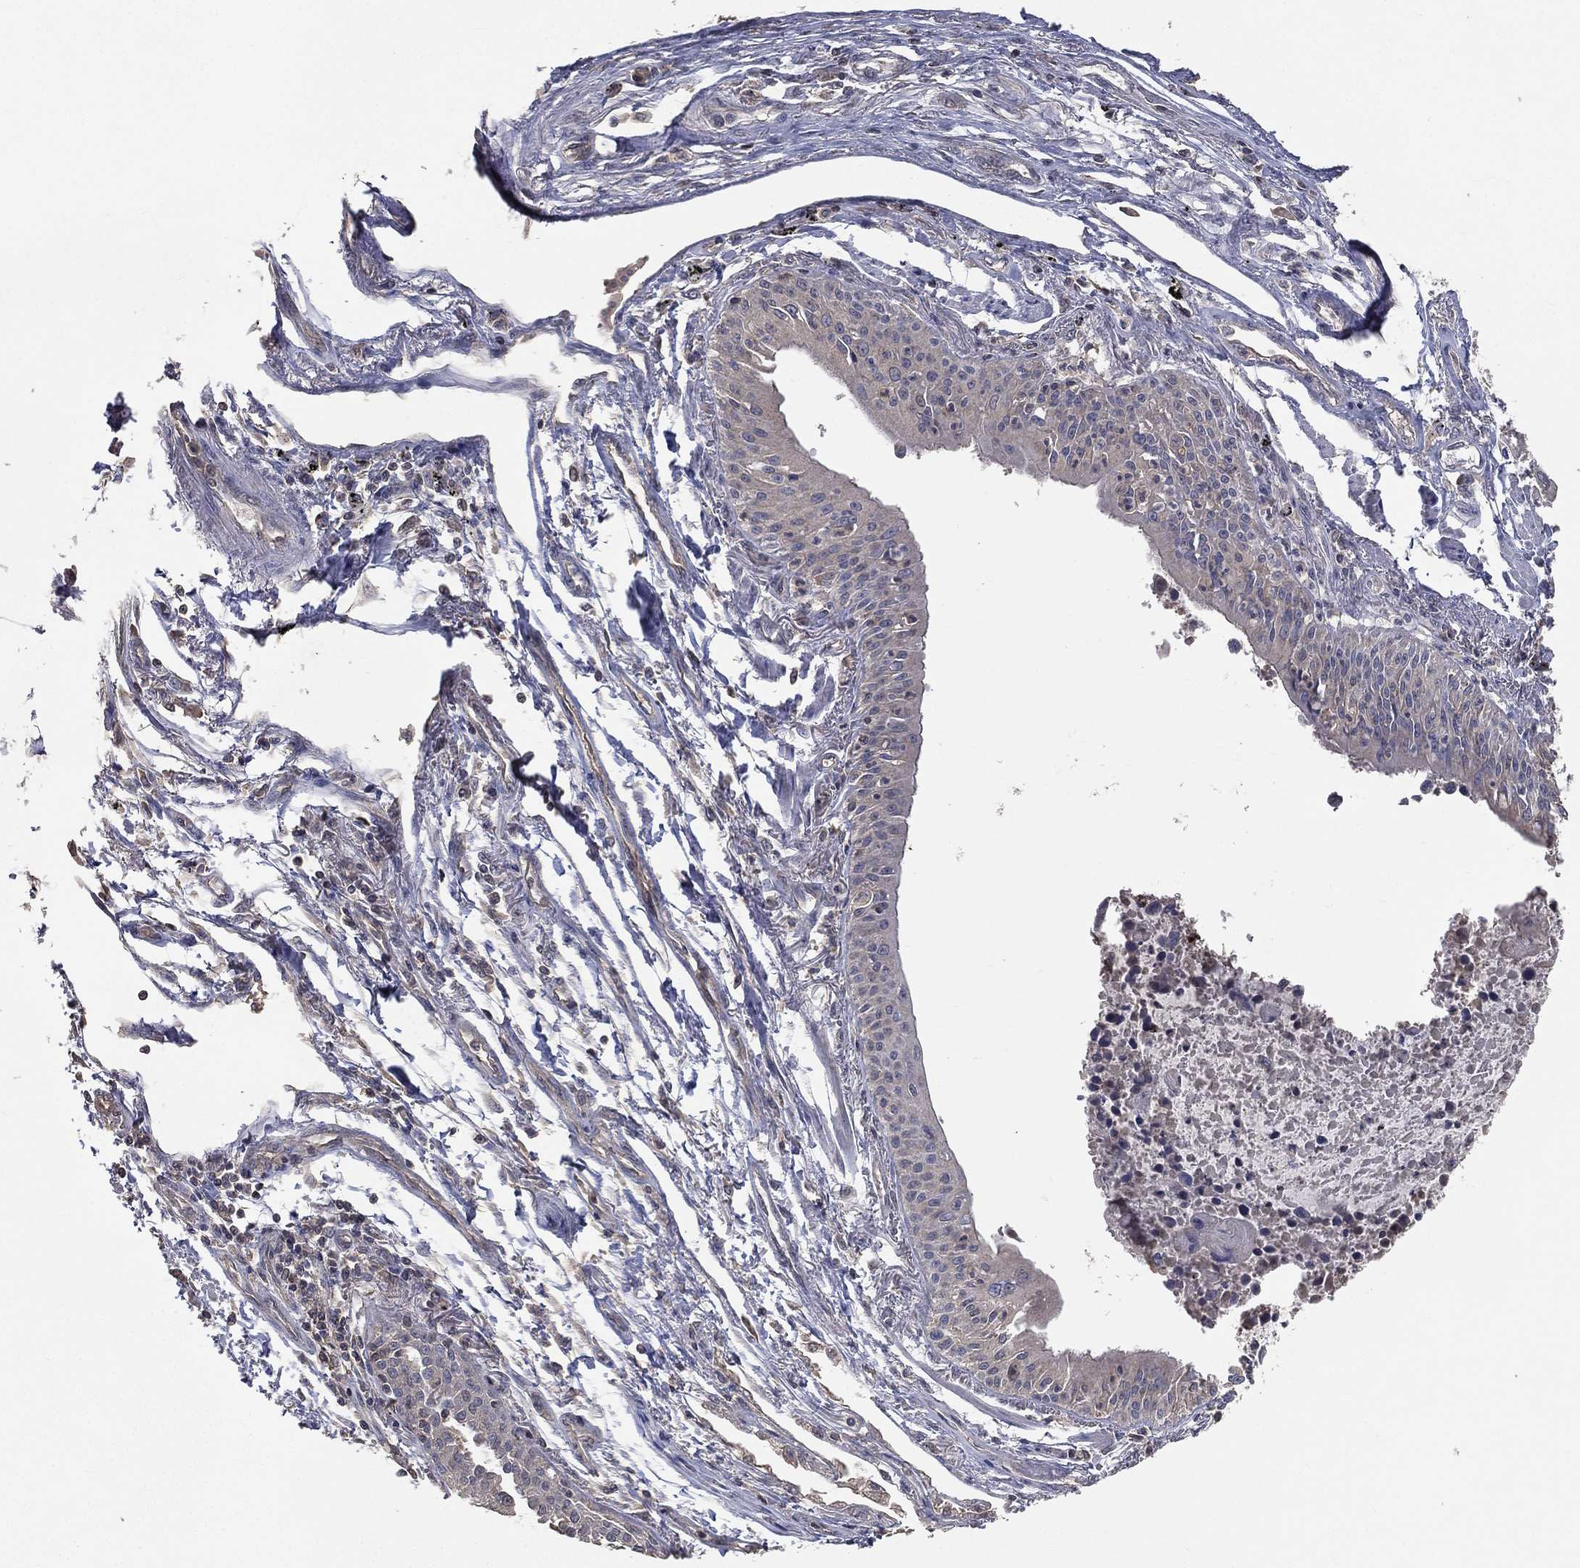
{"staining": {"intensity": "negative", "quantity": "none", "location": "none"}, "tissue": "lung cancer", "cell_type": "Tumor cells", "image_type": "cancer", "snomed": [{"axis": "morphology", "description": "Squamous cell carcinoma, NOS"}, {"axis": "topography", "description": "Lung"}], "caption": "Human lung squamous cell carcinoma stained for a protein using immunohistochemistry (IHC) reveals no expression in tumor cells.", "gene": "SNAP25", "patient": {"sex": "male", "age": 73}}